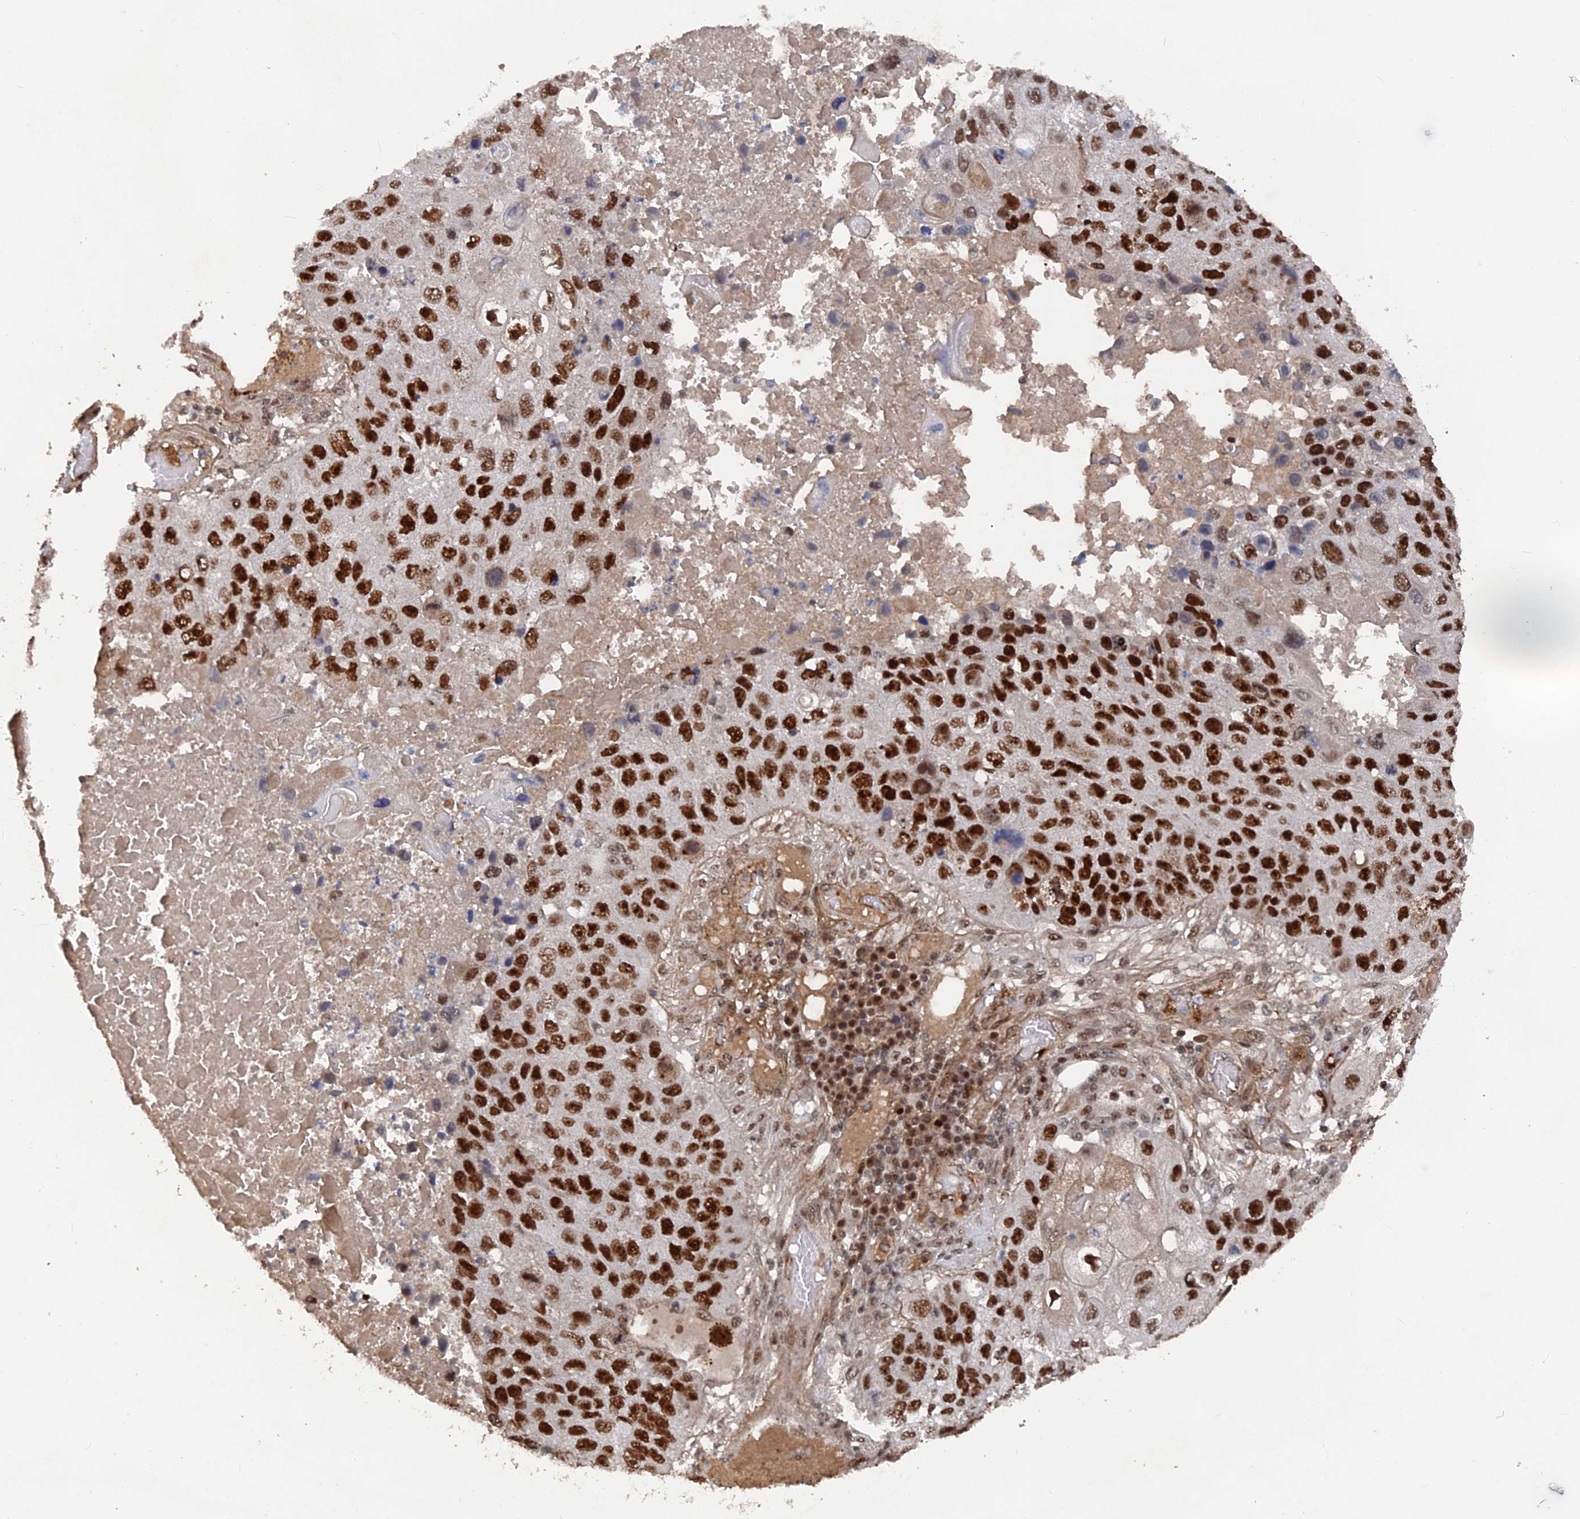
{"staining": {"intensity": "strong", "quantity": ">75%", "location": "nuclear"}, "tissue": "lung cancer", "cell_type": "Tumor cells", "image_type": "cancer", "snomed": [{"axis": "morphology", "description": "Squamous cell carcinoma, NOS"}, {"axis": "topography", "description": "Lung"}], "caption": "Immunohistochemistry (IHC) micrograph of lung cancer (squamous cell carcinoma) stained for a protein (brown), which displays high levels of strong nuclear positivity in about >75% of tumor cells.", "gene": "SH3D21", "patient": {"sex": "male", "age": 61}}